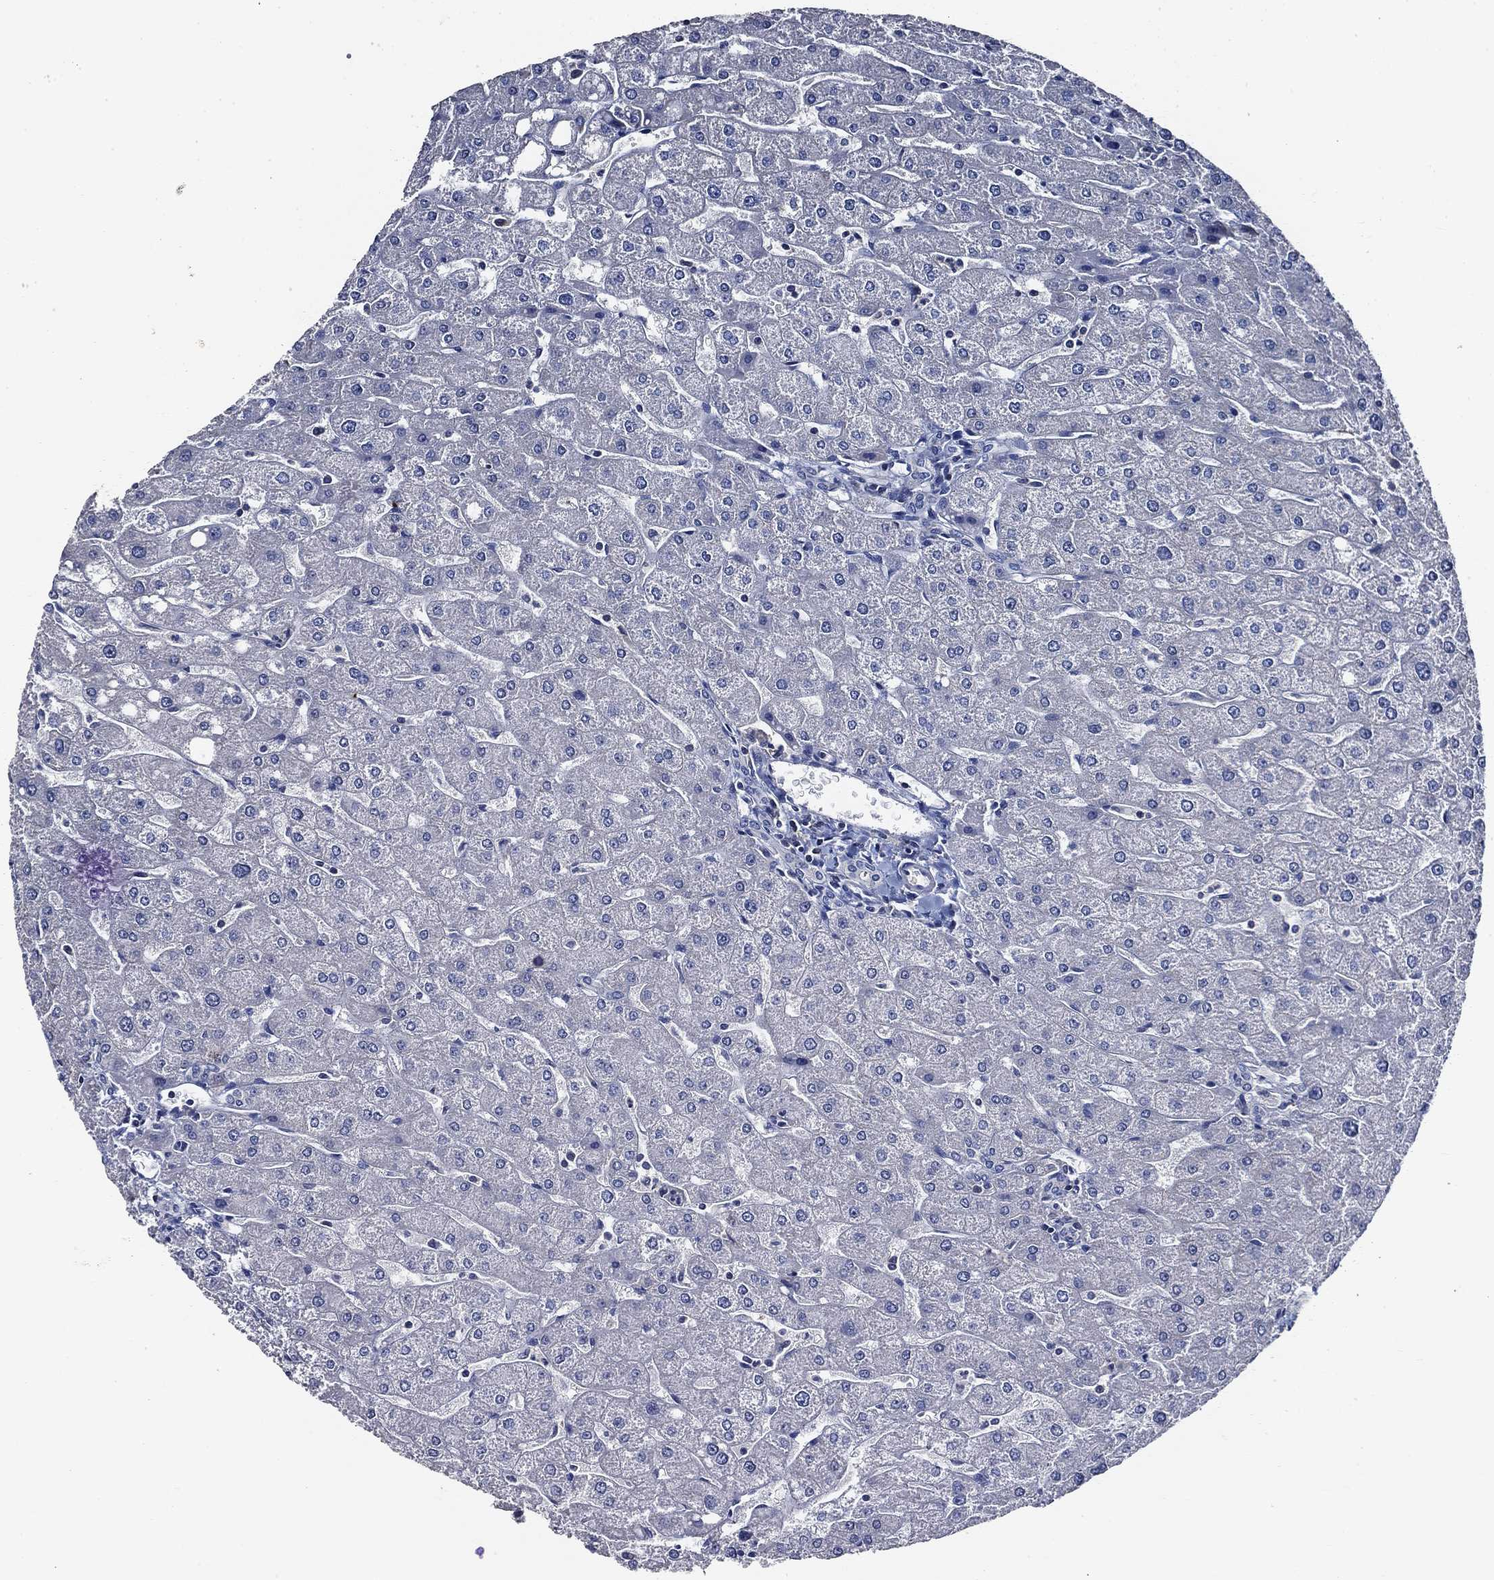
{"staining": {"intensity": "negative", "quantity": "none", "location": "none"}, "tissue": "liver", "cell_type": "Cholangiocytes", "image_type": "normal", "snomed": [{"axis": "morphology", "description": "Normal tissue, NOS"}, {"axis": "topography", "description": "Liver"}], "caption": "IHC of unremarkable liver displays no positivity in cholangiocytes. (Stains: DAB (3,3'-diaminobenzidine) IHC with hematoxylin counter stain, Microscopy: brightfield microscopy at high magnification).", "gene": "POU2F2", "patient": {"sex": "male", "age": 67}}